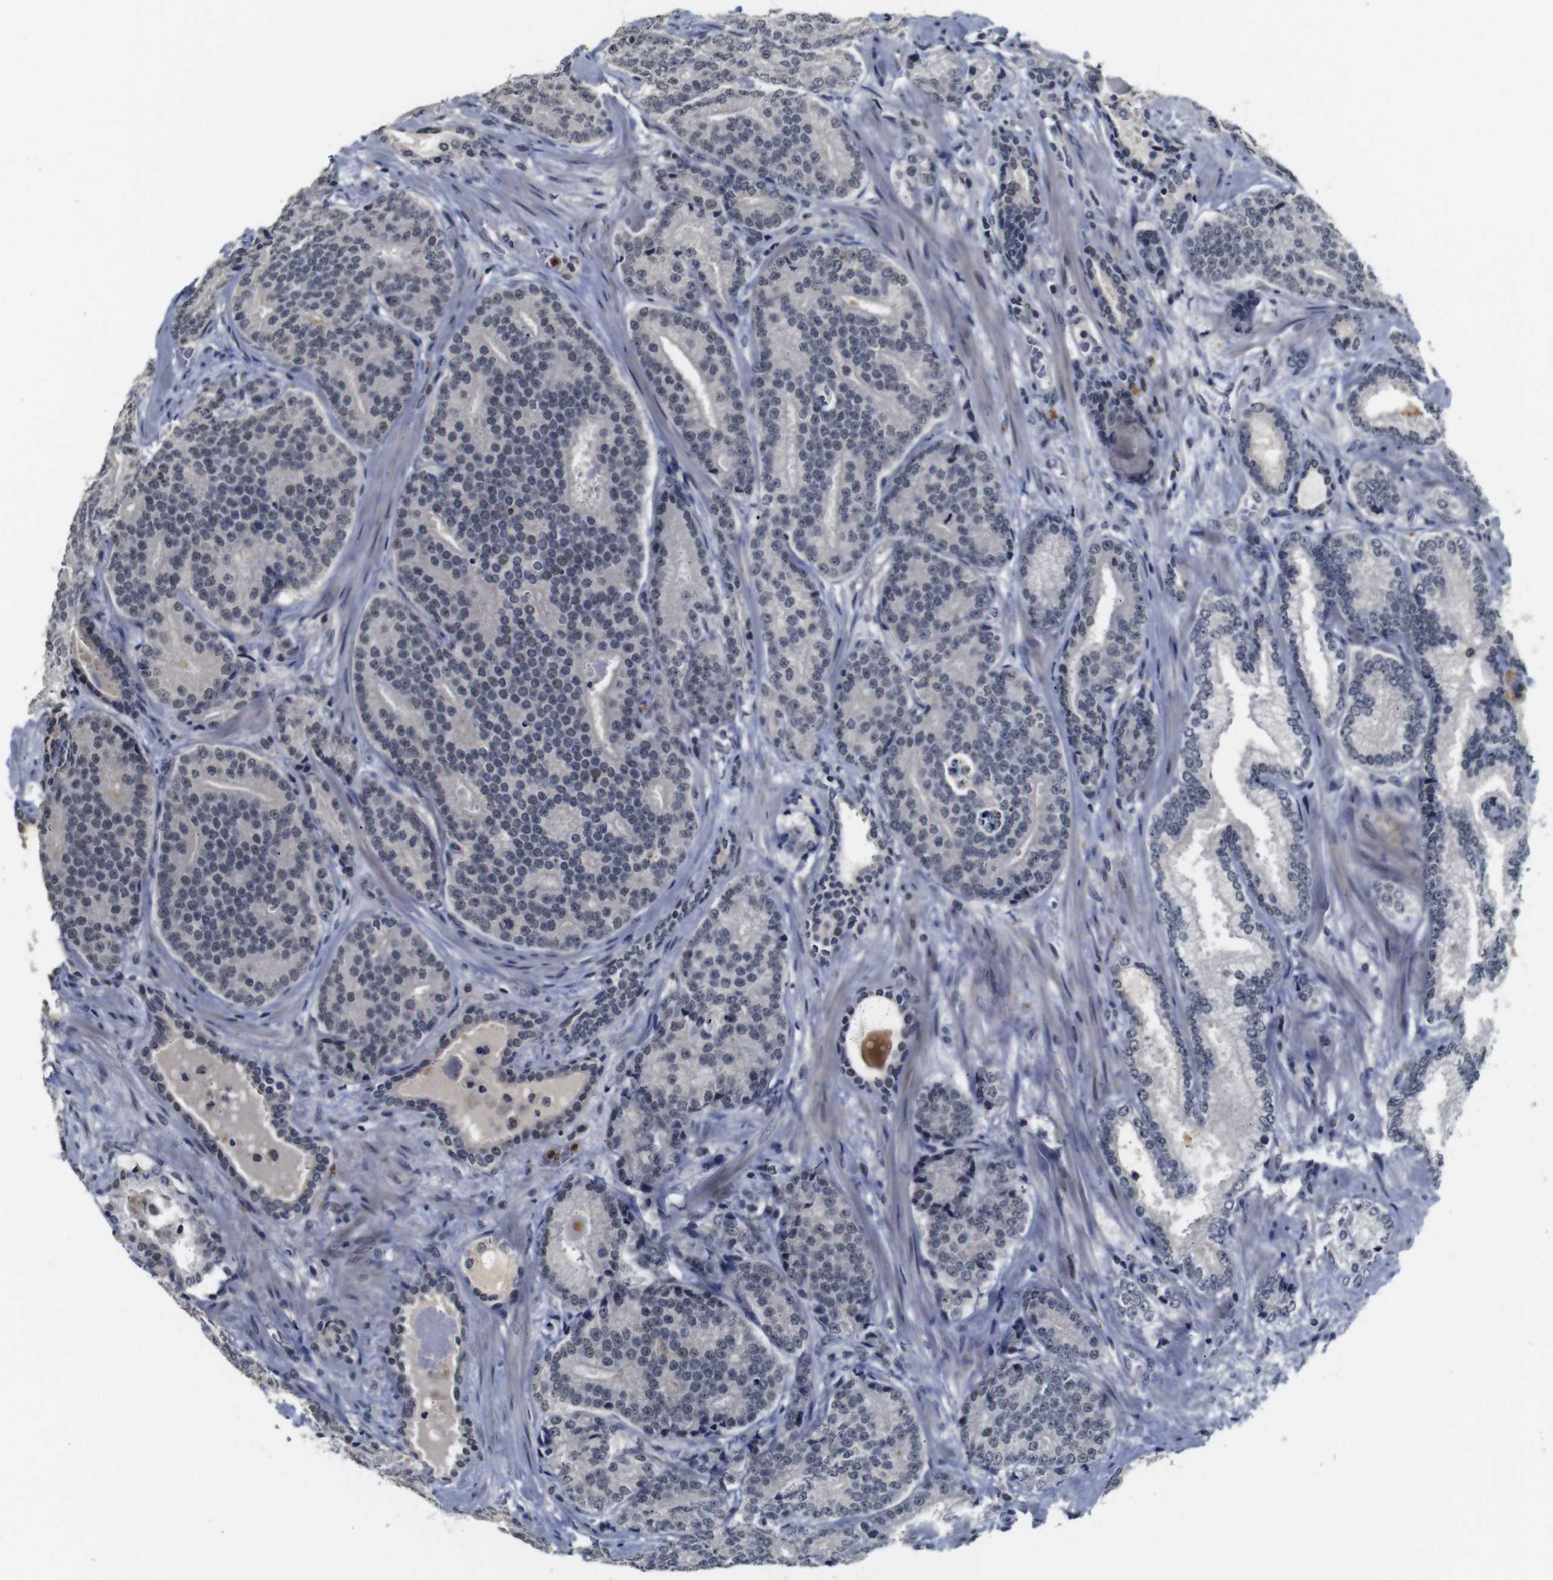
{"staining": {"intensity": "negative", "quantity": "none", "location": "none"}, "tissue": "prostate cancer", "cell_type": "Tumor cells", "image_type": "cancer", "snomed": [{"axis": "morphology", "description": "Adenocarcinoma, High grade"}, {"axis": "topography", "description": "Prostate"}], "caption": "The photomicrograph reveals no significant positivity in tumor cells of prostate high-grade adenocarcinoma.", "gene": "NTRK3", "patient": {"sex": "male", "age": 61}}